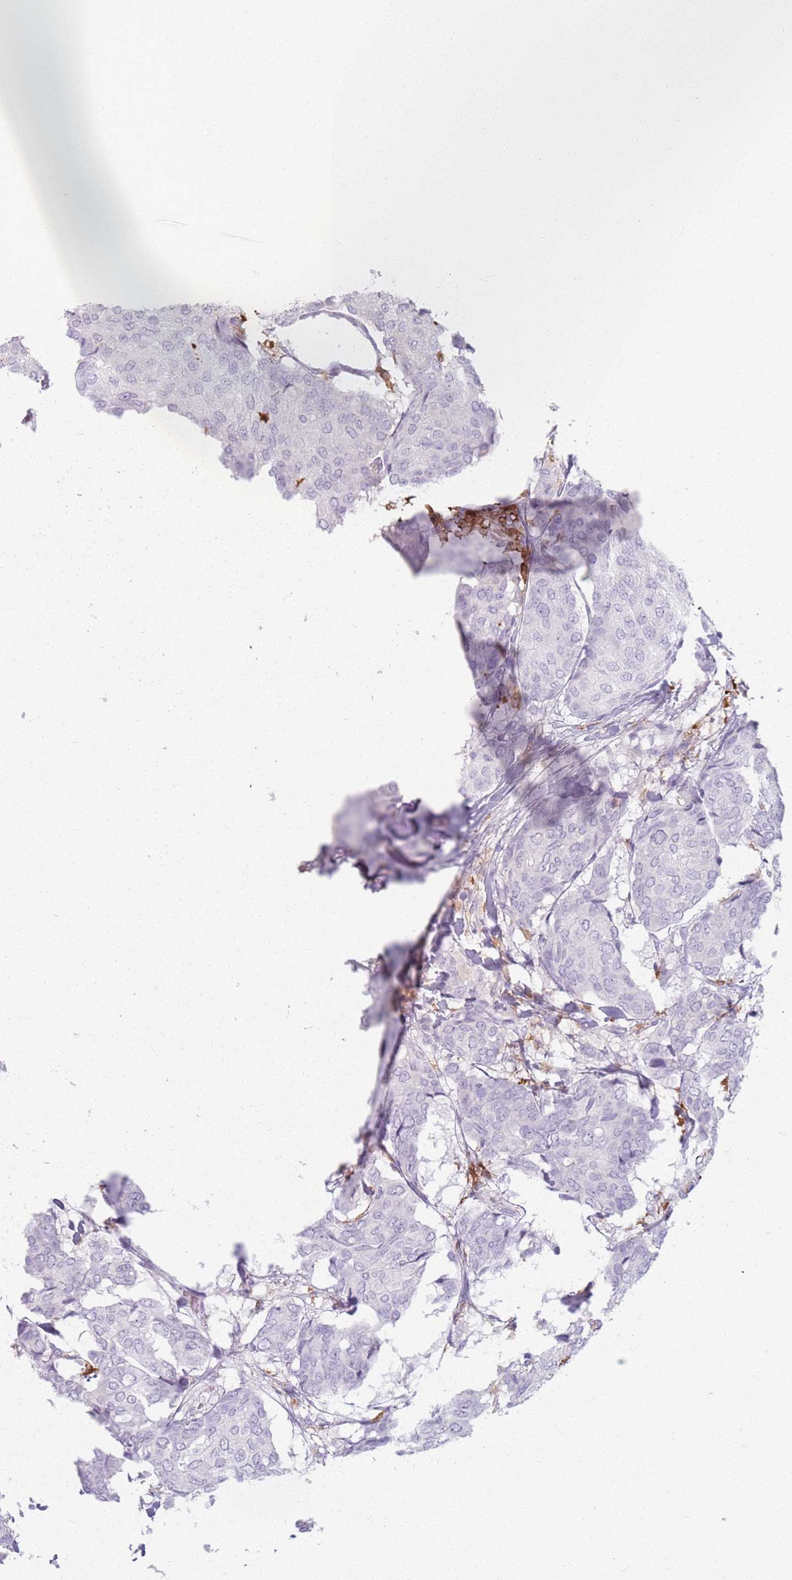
{"staining": {"intensity": "negative", "quantity": "none", "location": "none"}, "tissue": "breast cancer", "cell_type": "Tumor cells", "image_type": "cancer", "snomed": [{"axis": "morphology", "description": "Duct carcinoma"}, {"axis": "topography", "description": "Breast"}], "caption": "High magnification brightfield microscopy of infiltrating ductal carcinoma (breast) stained with DAB (brown) and counterstained with hematoxylin (blue): tumor cells show no significant expression.", "gene": "GDPGP1", "patient": {"sex": "female", "age": 75}}